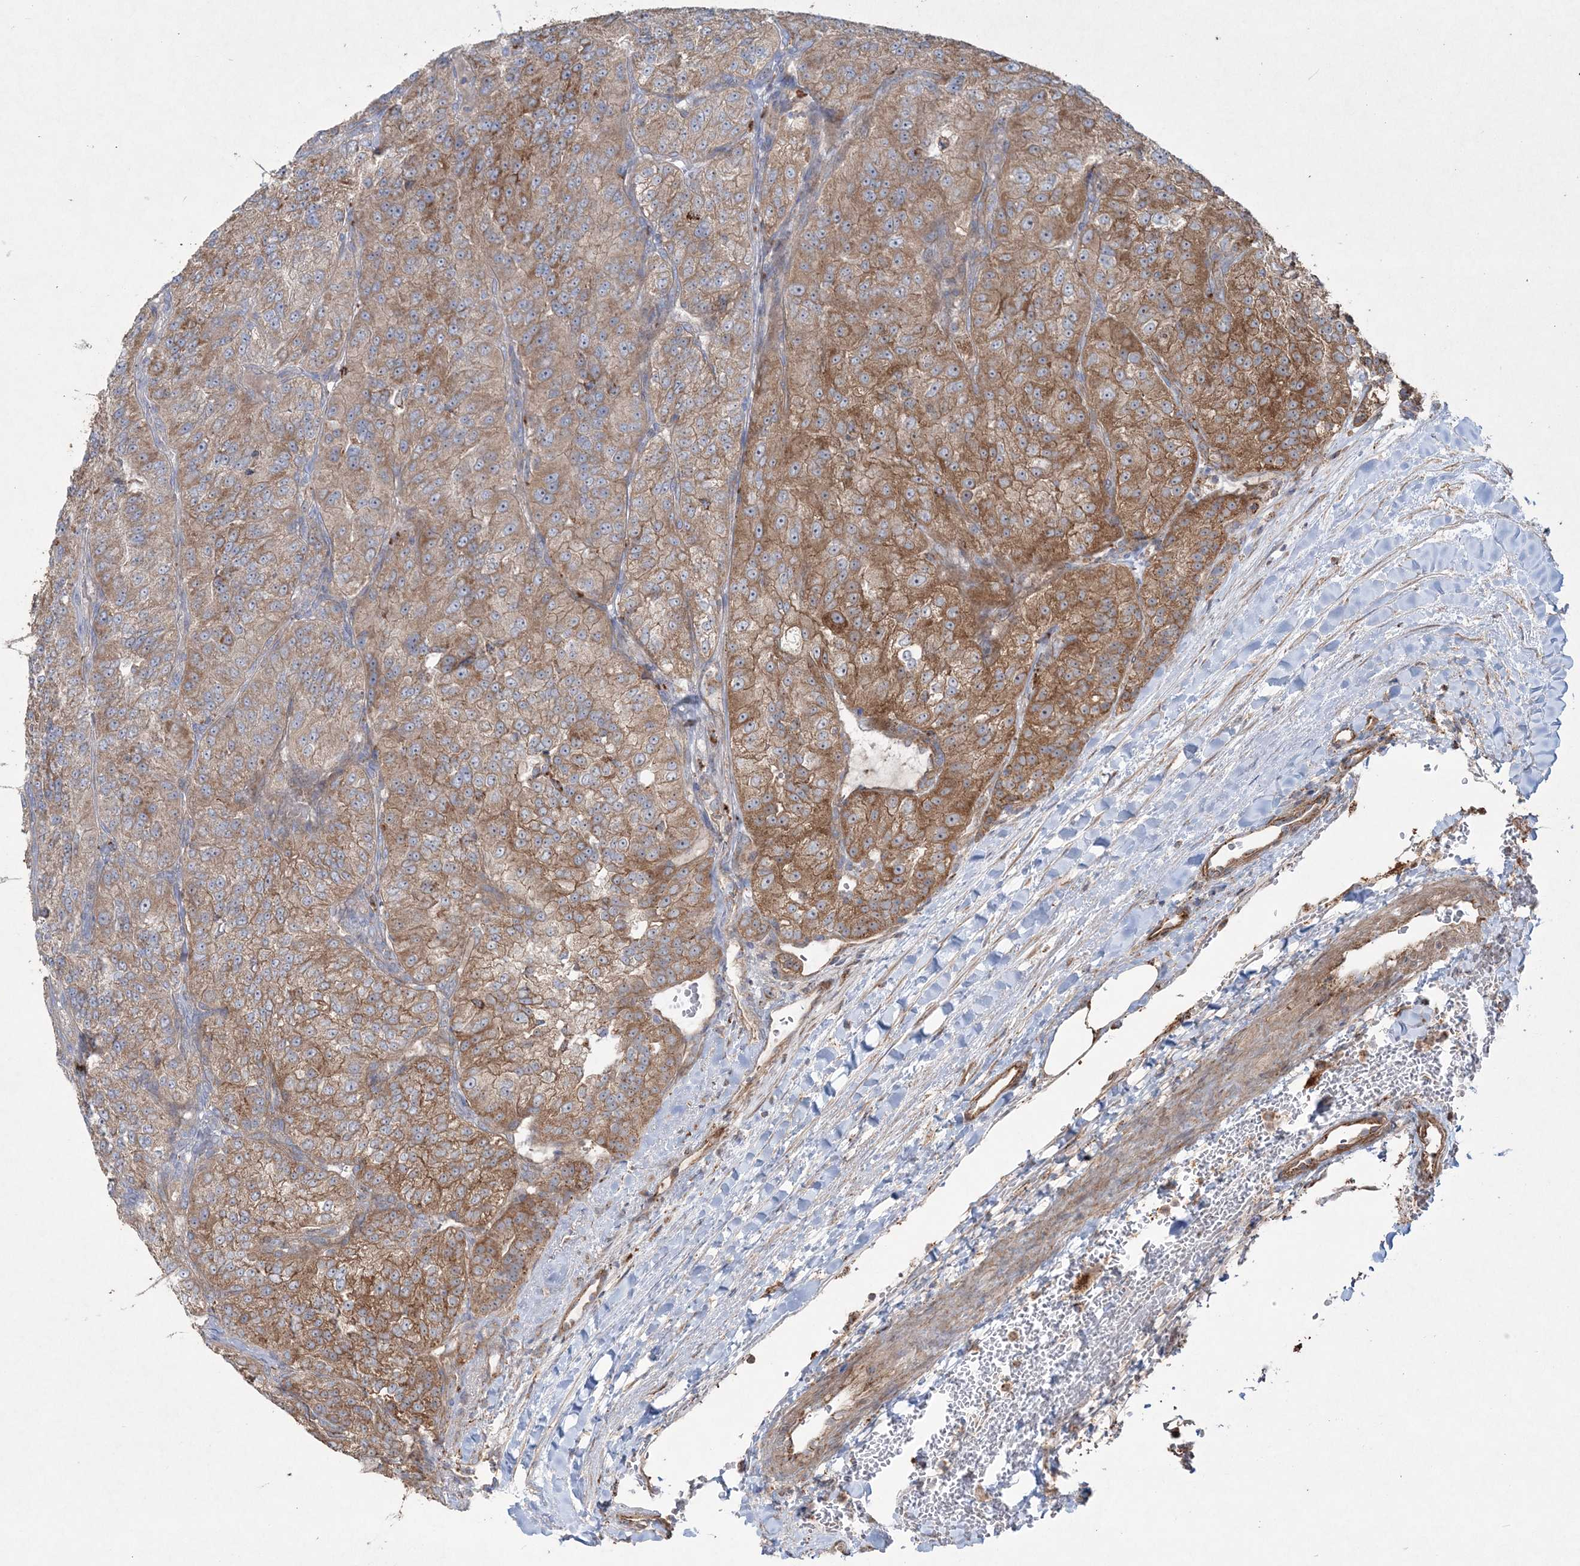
{"staining": {"intensity": "moderate", "quantity": ">75%", "location": "cytoplasmic/membranous"}, "tissue": "renal cancer", "cell_type": "Tumor cells", "image_type": "cancer", "snomed": [{"axis": "morphology", "description": "Adenocarcinoma, NOS"}, {"axis": "topography", "description": "Kidney"}], "caption": "Immunohistochemistry (IHC) (DAB) staining of renal cancer (adenocarcinoma) displays moderate cytoplasmic/membranous protein positivity in about >75% of tumor cells. The protein of interest is shown in brown color, while the nuclei are stained blue.", "gene": "TTC7A", "patient": {"sex": "female", "age": 63}}